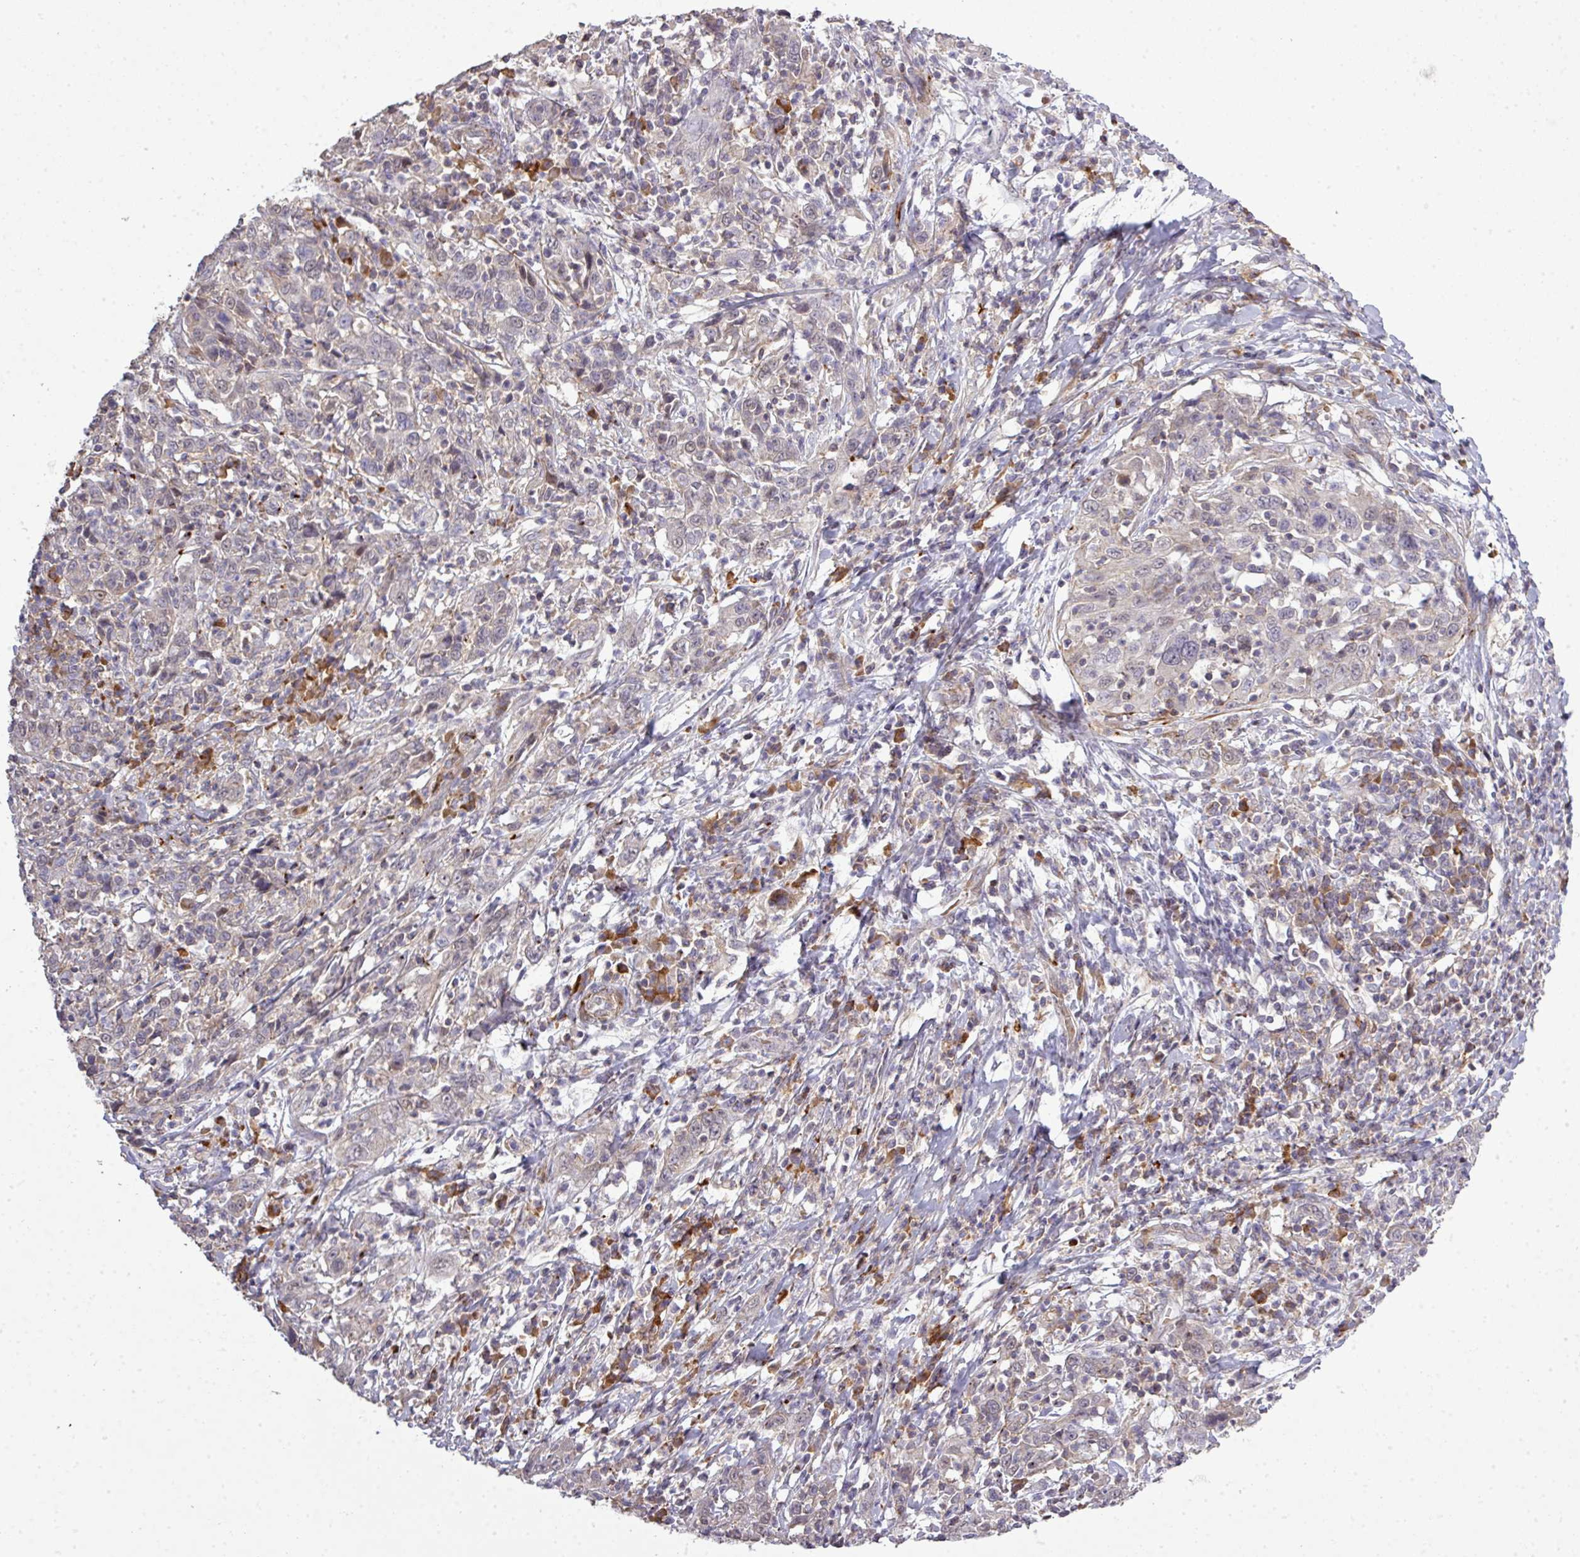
{"staining": {"intensity": "negative", "quantity": "none", "location": "none"}, "tissue": "cervical cancer", "cell_type": "Tumor cells", "image_type": "cancer", "snomed": [{"axis": "morphology", "description": "Squamous cell carcinoma, NOS"}, {"axis": "topography", "description": "Cervix"}], "caption": "DAB (3,3'-diaminobenzidine) immunohistochemical staining of cervical squamous cell carcinoma demonstrates no significant staining in tumor cells.", "gene": "TPRA1", "patient": {"sex": "female", "age": 46}}